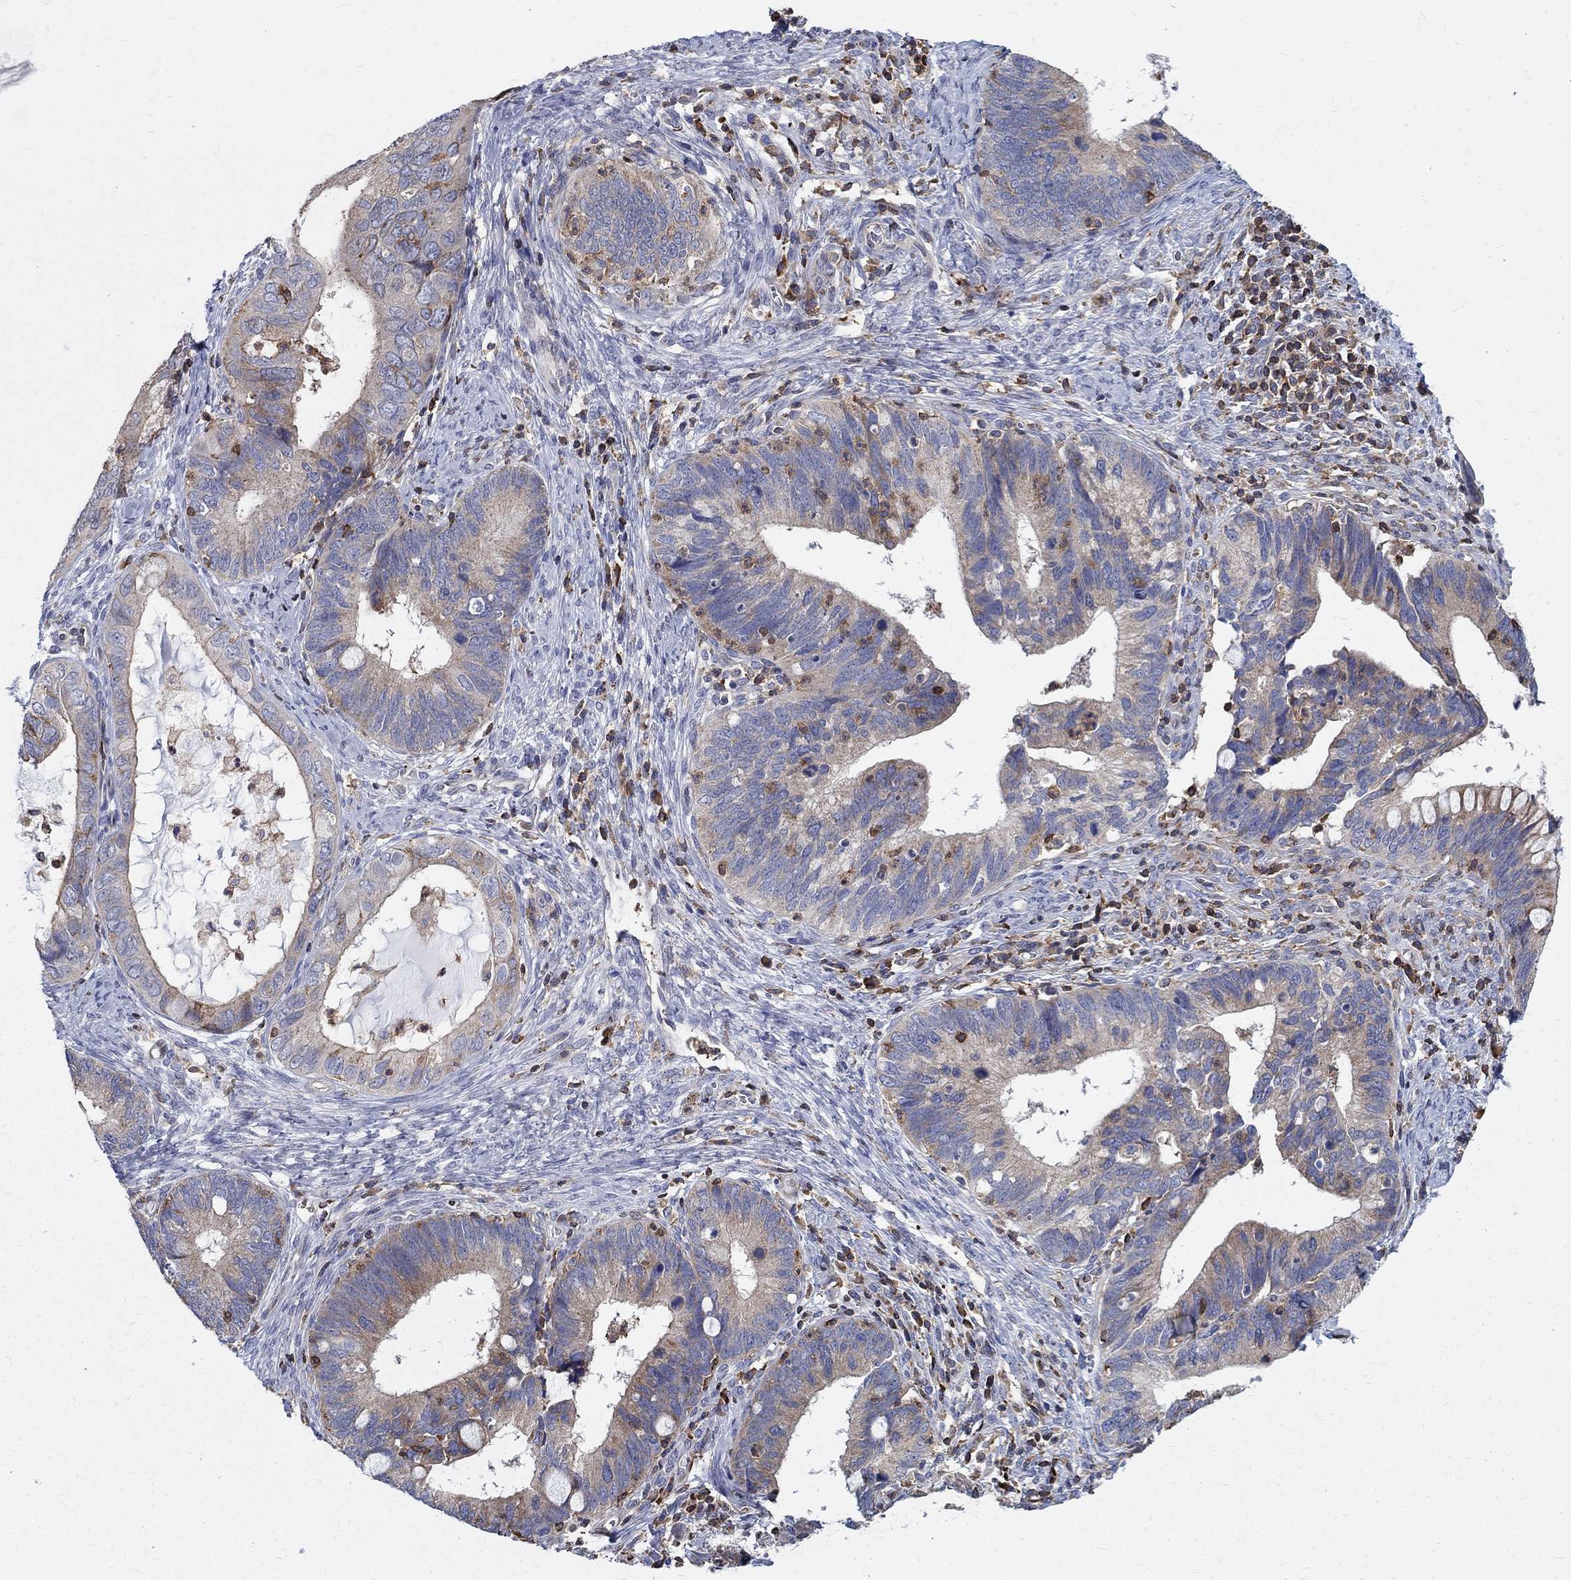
{"staining": {"intensity": "weak", "quantity": "<25%", "location": "cytoplasmic/membranous"}, "tissue": "cervical cancer", "cell_type": "Tumor cells", "image_type": "cancer", "snomed": [{"axis": "morphology", "description": "Adenocarcinoma, NOS"}, {"axis": "topography", "description": "Cervix"}], "caption": "Immunohistochemical staining of human adenocarcinoma (cervical) demonstrates no significant expression in tumor cells.", "gene": "AGAP2", "patient": {"sex": "female", "age": 42}}